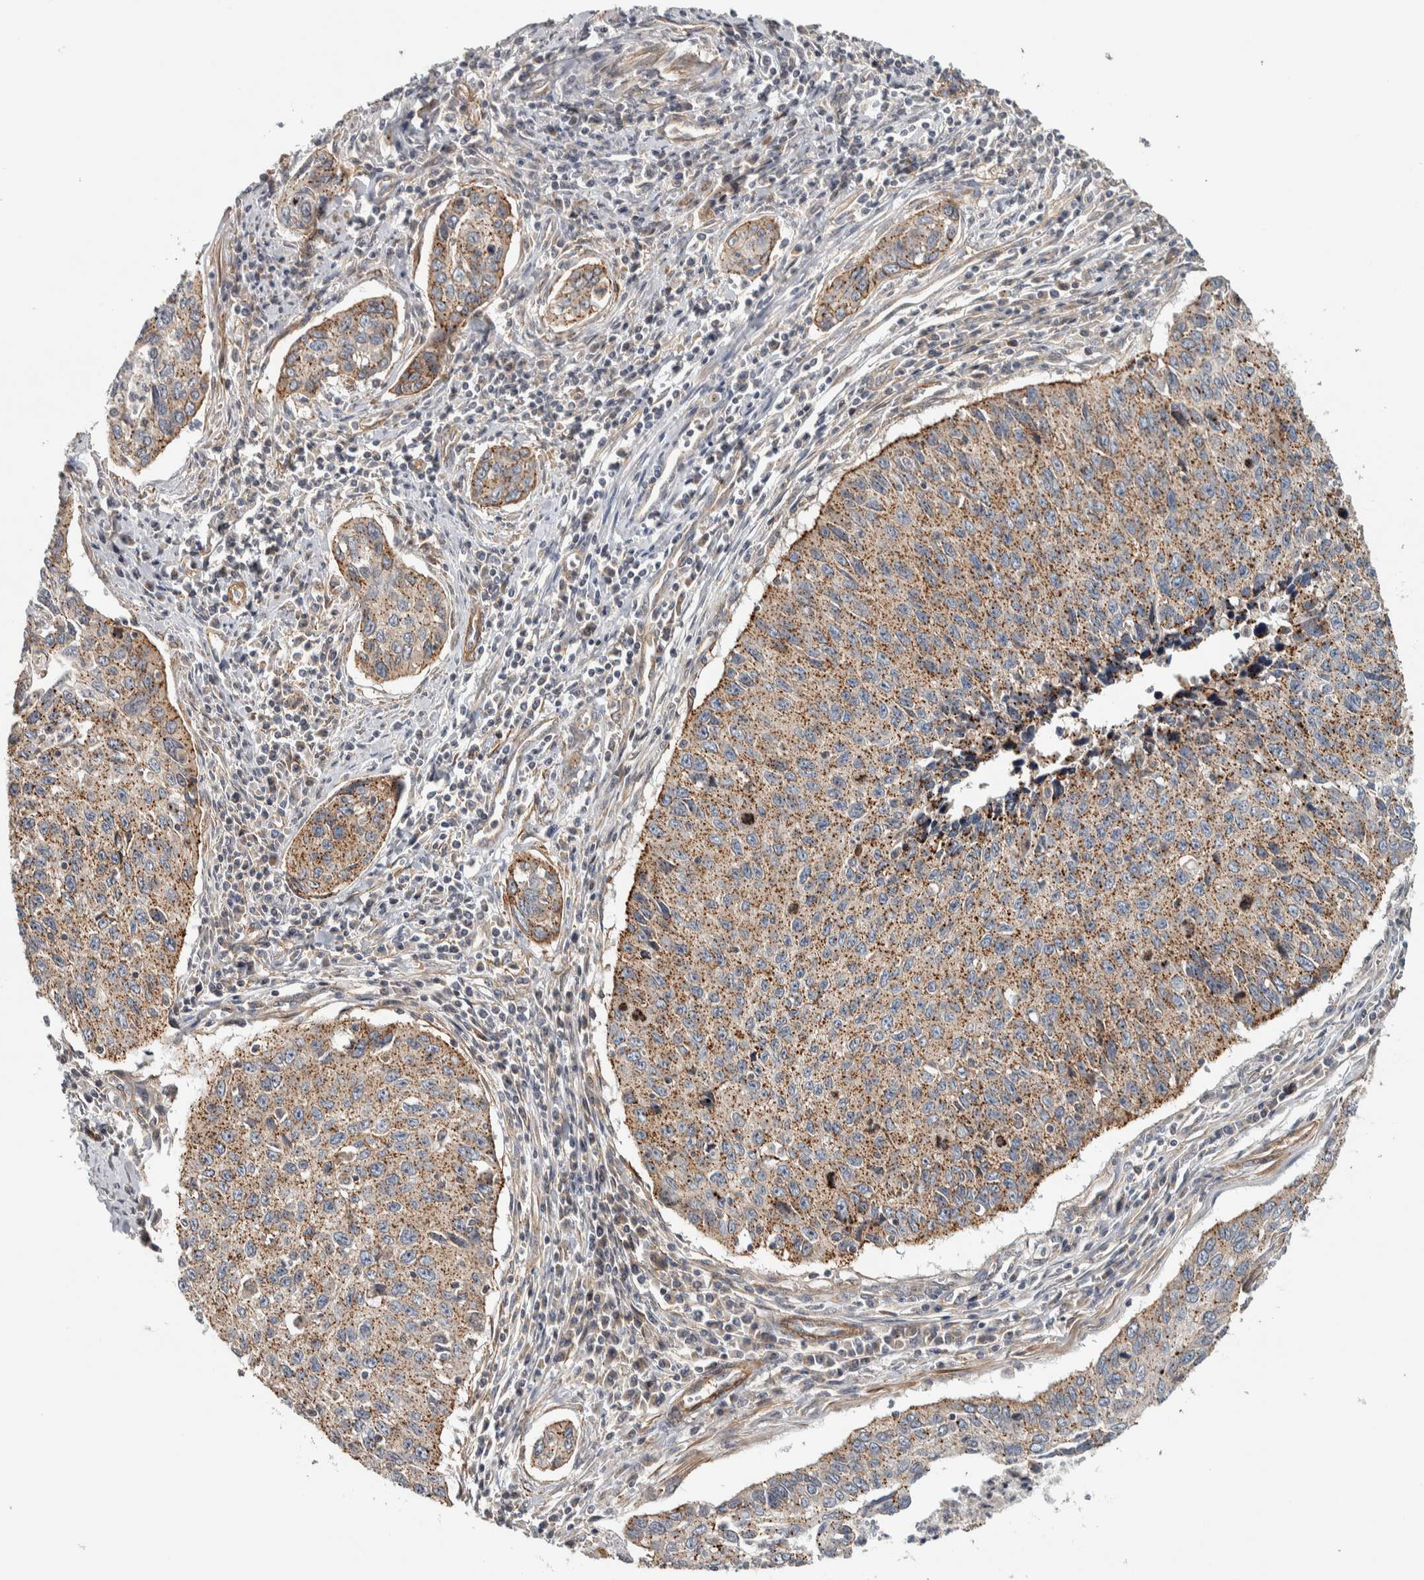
{"staining": {"intensity": "weak", "quantity": ">75%", "location": "cytoplasmic/membranous"}, "tissue": "cervical cancer", "cell_type": "Tumor cells", "image_type": "cancer", "snomed": [{"axis": "morphology", "description": "Squamous cell carcinoma, NOS"}, {"axis": "topography", "description": "Cervix"}], "caption": "Immunohistochemical staining of cervical squamous cell carcinoma shows low levels of weak cytoplasmic/membranous staining in approximately >75% of tumor cells. The staining is performed using DAB brown chromogen to label protein expression. The nuclei are counter-stained blue using hematoxylin.", "gene": "TBC1D31", "patient": {"sex": "female", "age": 53}}